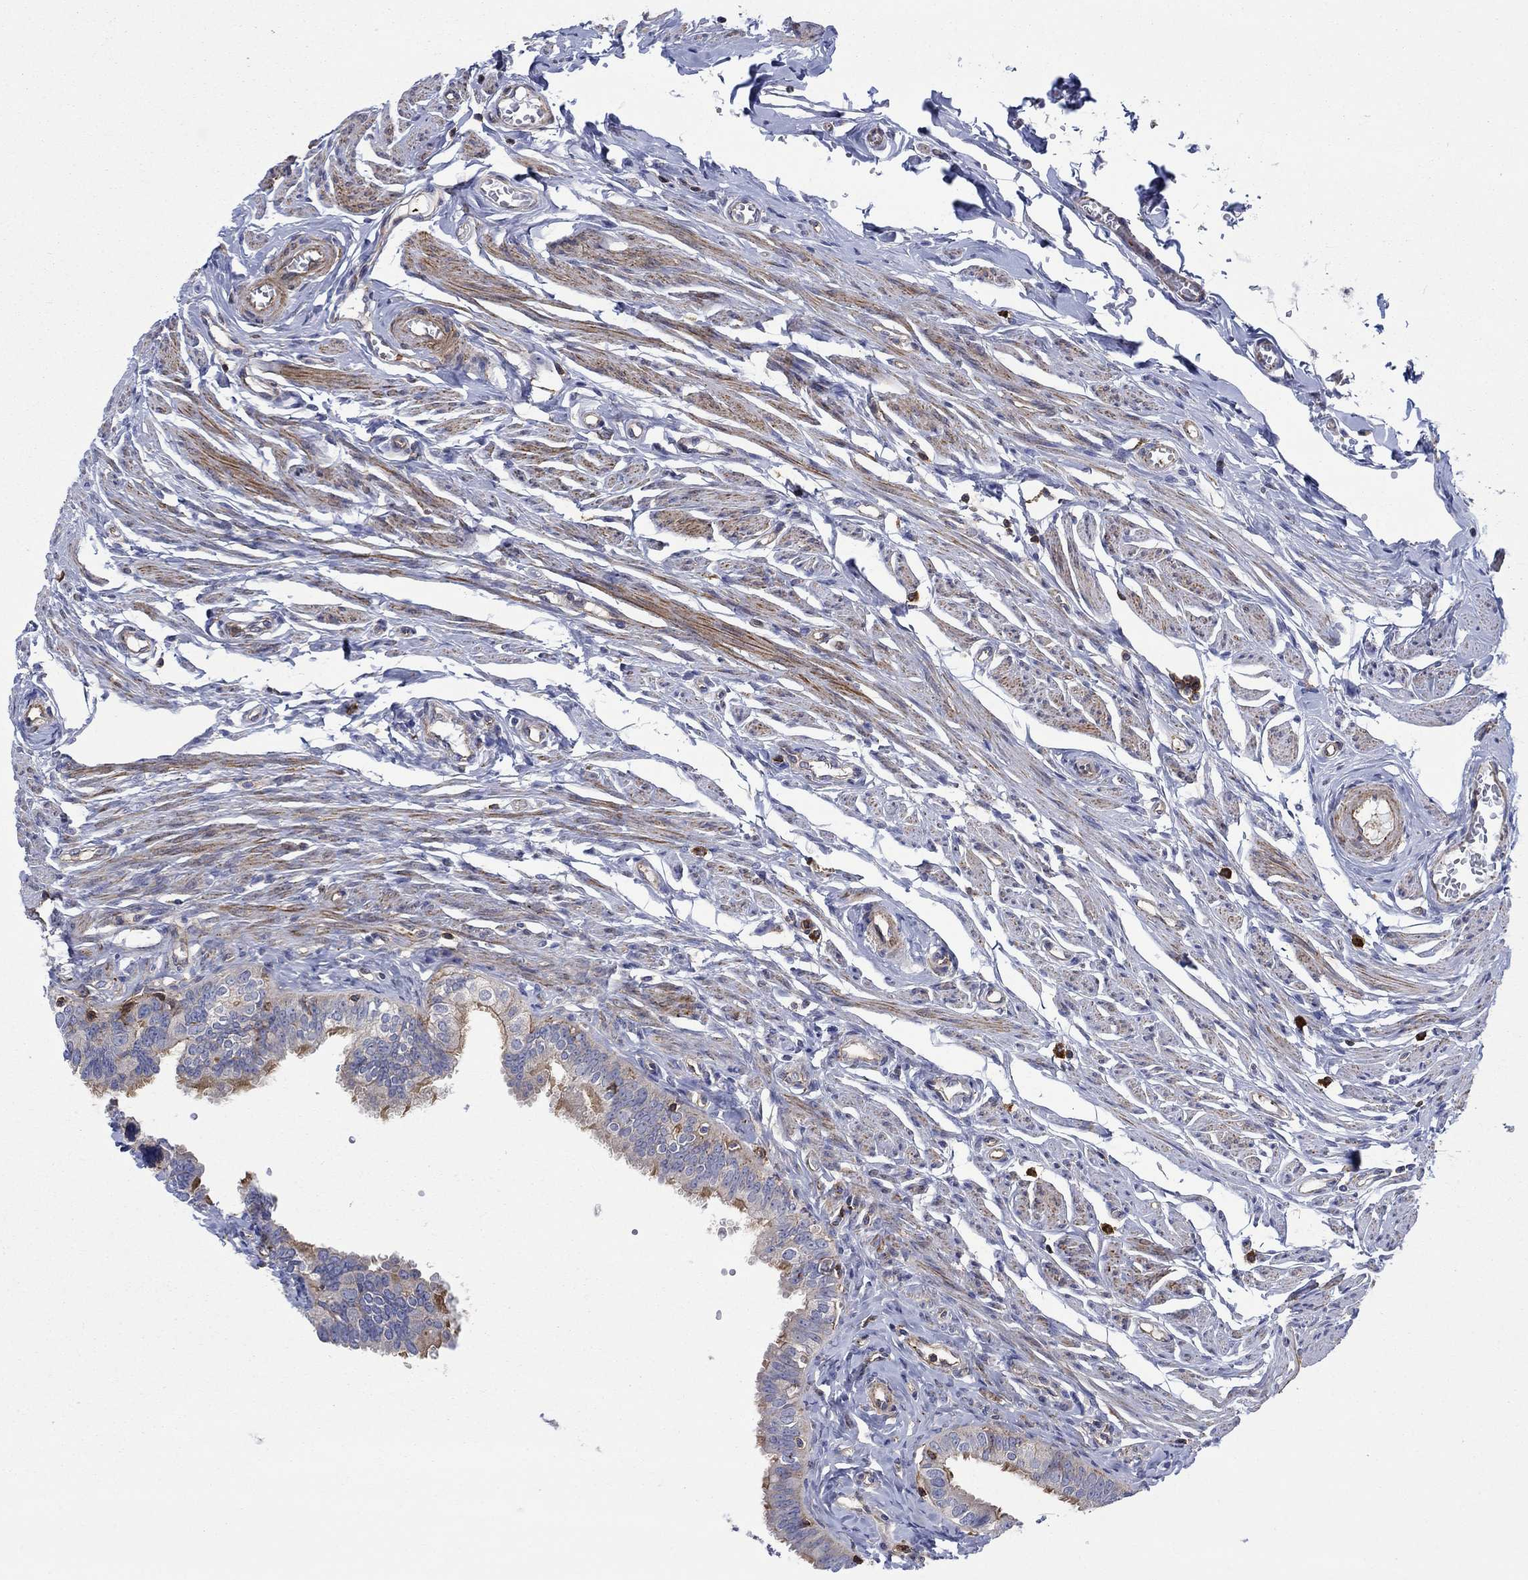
{"staining": {"intensity": "strong", "quantity": "<25%", "location": "cytoplasmic/membranous"}, "tissue": "fallopian tube", "cell_type": "Glandular cells", "image_type": "normal", "snomed": [{"axis": "morphology", "description": "Normal tissue, NOS"}, {"axis": "topography", "description": "Fallopian tube"}], "caption": "A micrograph of human fallopian tube stained for a protein demonstrates strong cytoplasmic/membranous brown staining in glandular cells.", "gene": "PAG1", "patient": {"sex": "female", "age": 54}}